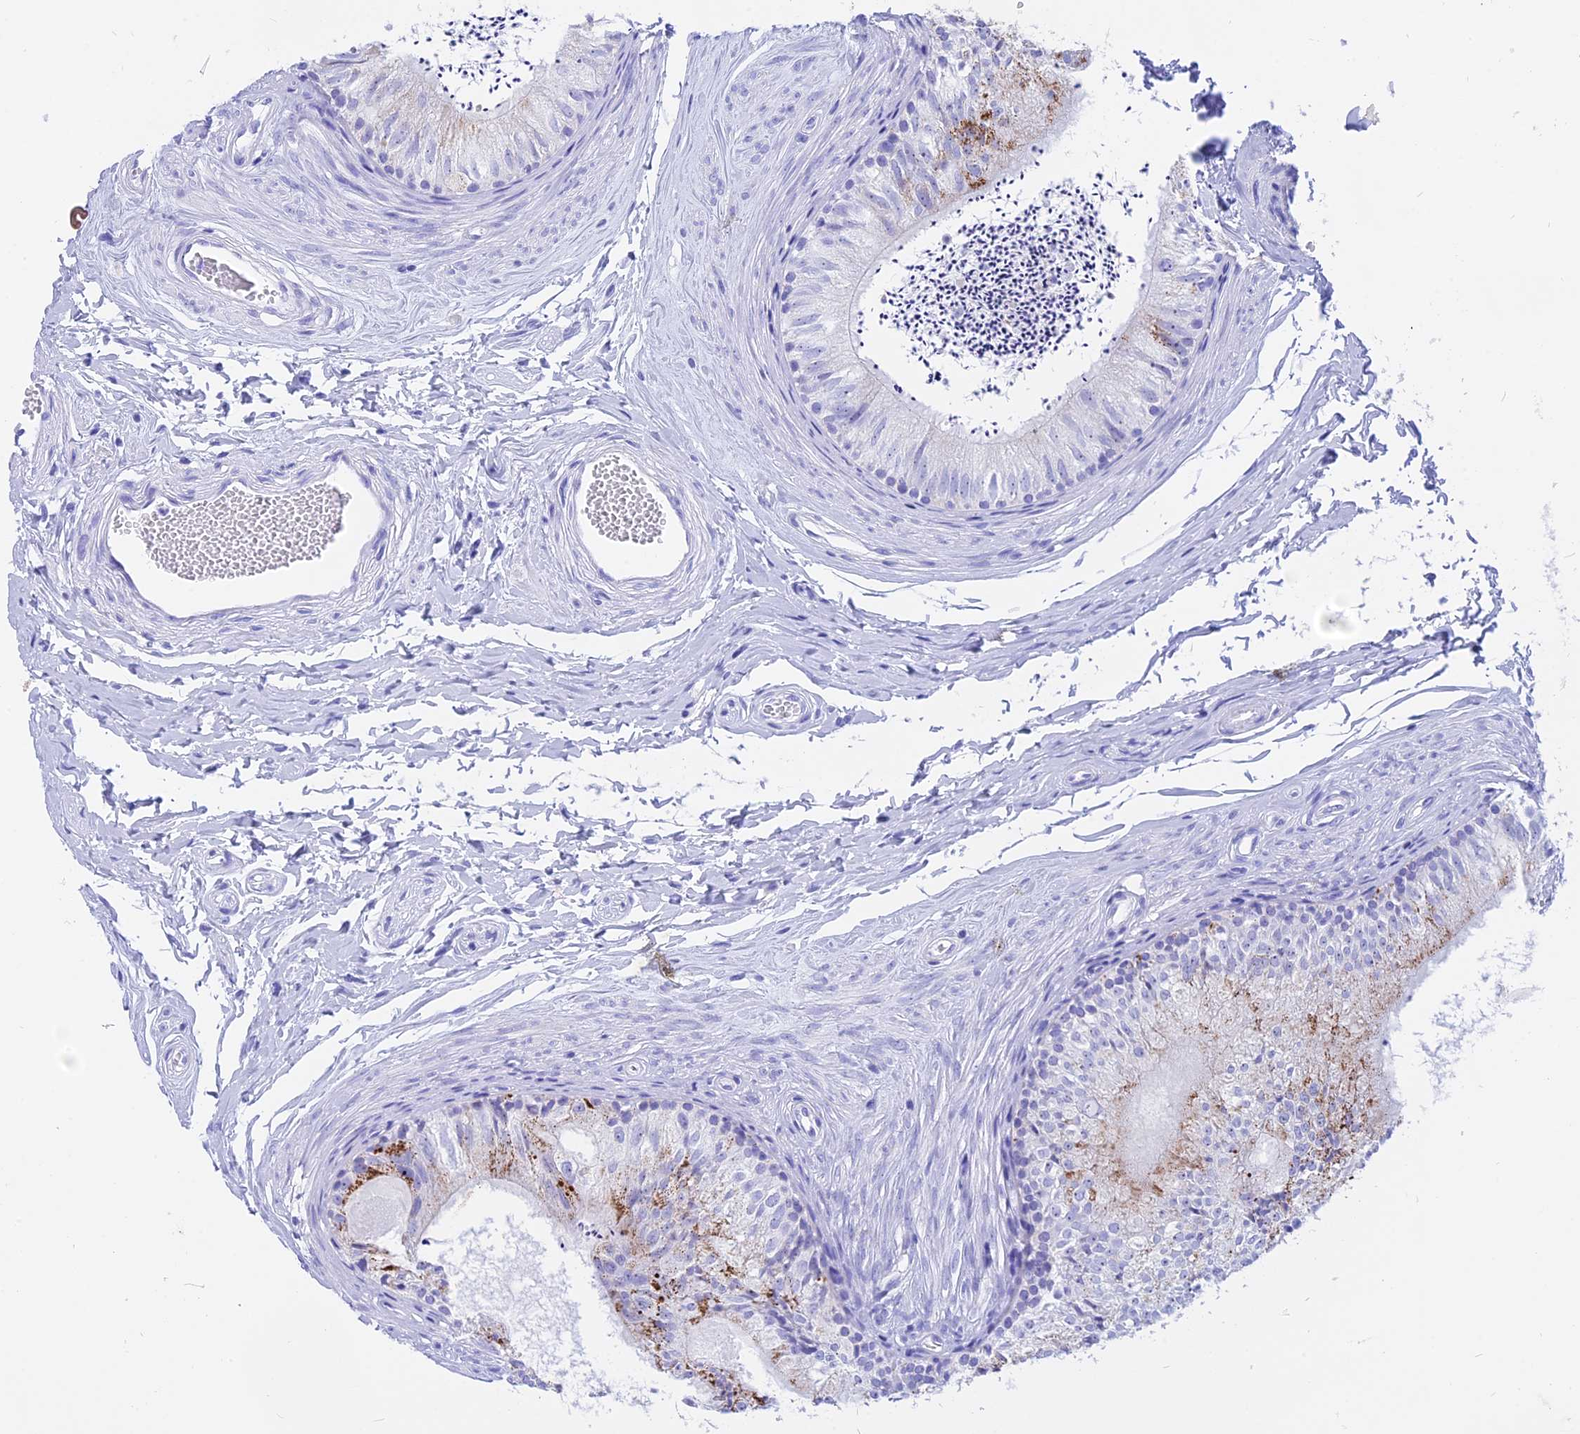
{"staining": {"intensity": "moderate", "quantity": "<25%", "location": "cytoplasmic/membranous"}, "tissue": "epididymis", "cell_type": "Glandular cells", "image_type": "normal", "snomed": [{"axis": "morphology", "description": "Normal tissue, NOS"}, {"axis": "topography", "description": "Epididymis"}], "caption": "A brown stain labels moderate cytoplasmic/membranous positivity of a protein in glandular cells of benign epididymis.", "gene": "ISCA1", "patient": {"sex": "male", "age": 56}}